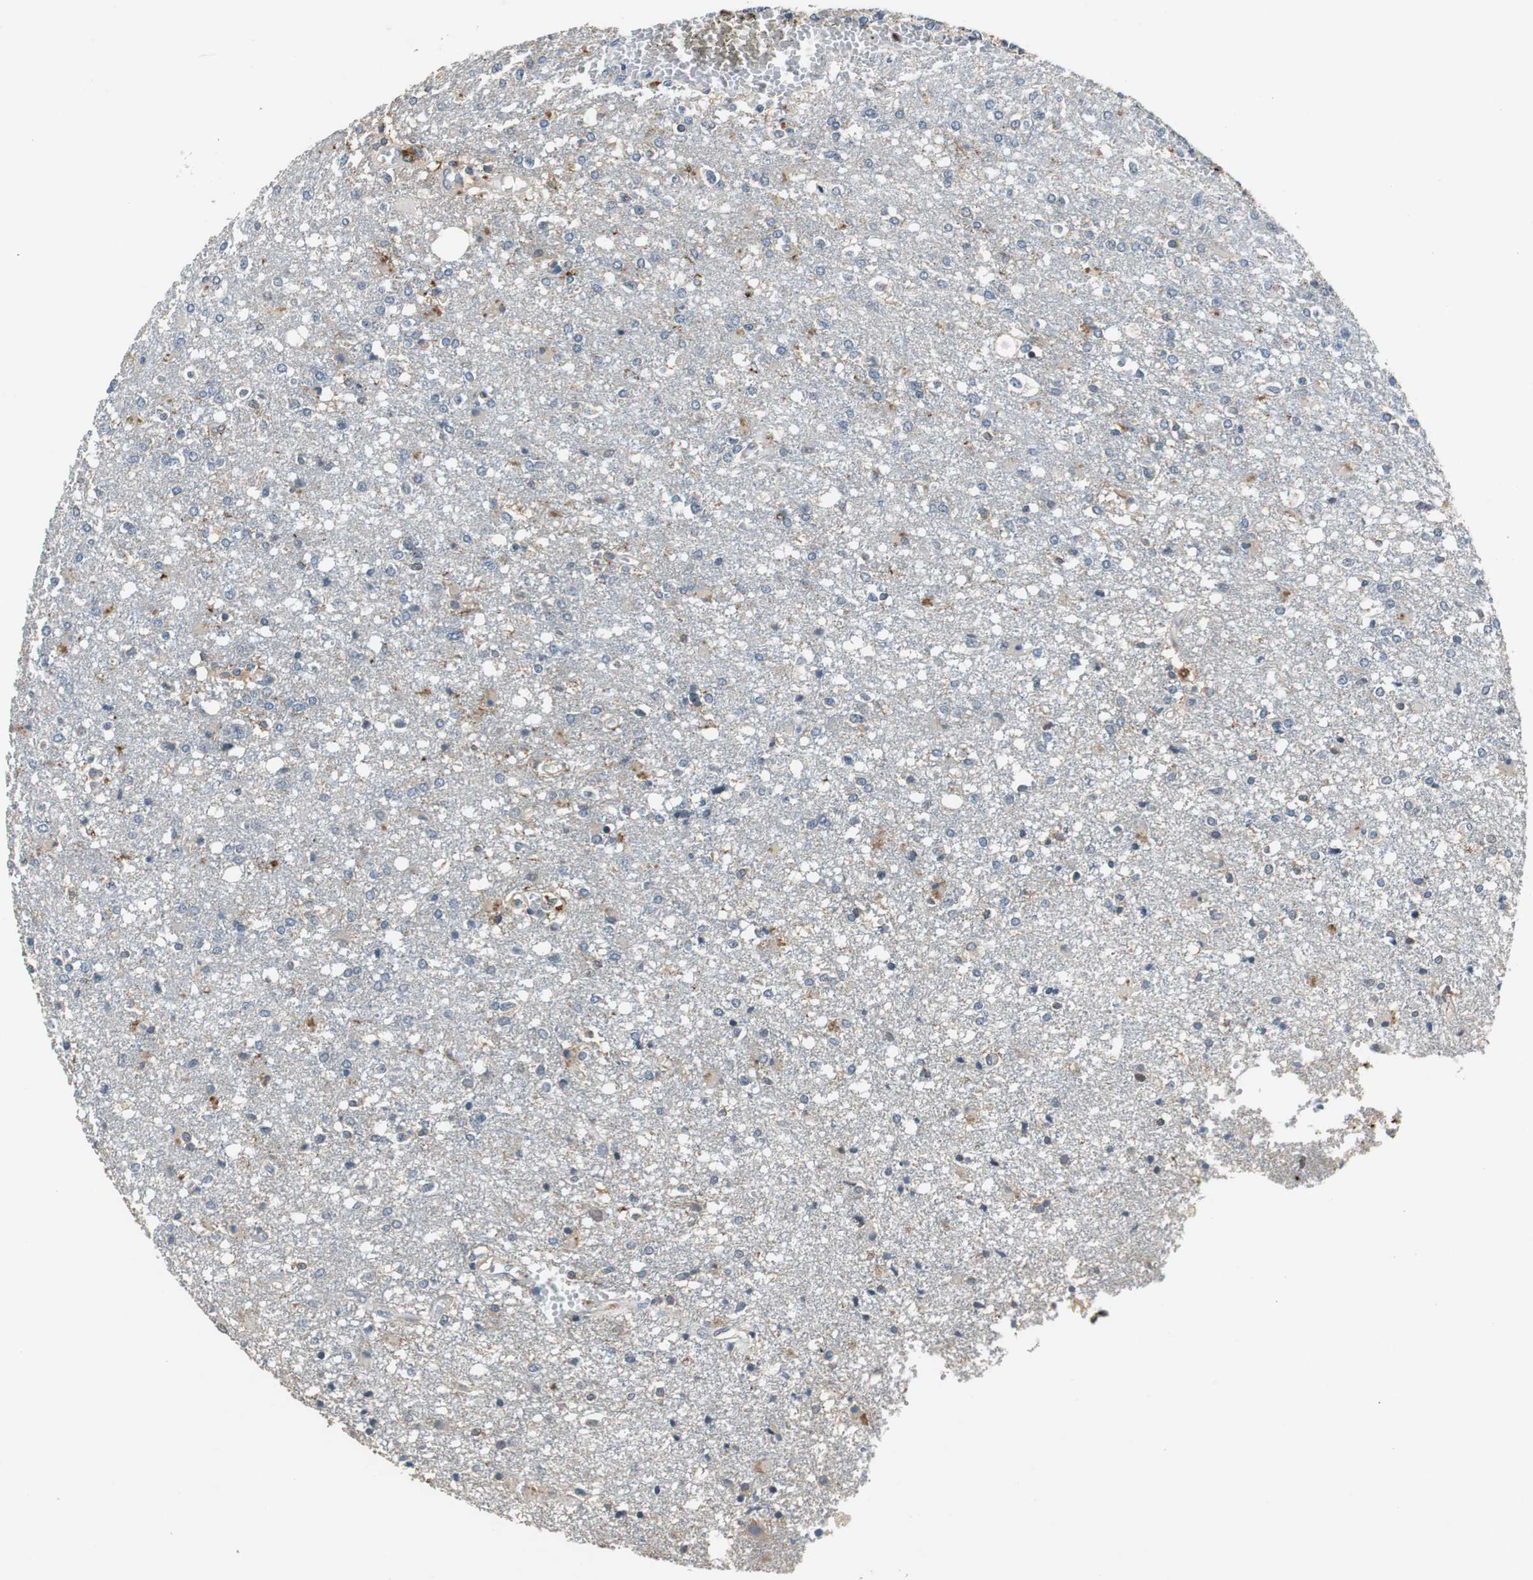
{"staining": {"intensity": "weak", "quantity": "25%-75%", "location": "cytoplasmic/membranous"}, "tissue": "glioma", "cell_type": "Tumor cells", "image_type": "cancer", "snomed": [{"axis": "morphology", "description": "Glioma, malignant, High grade"}, {"axis": "topography", "description": "Cerebral cortex"}], "caption": "The immunohistochemical stain highlights weak cytoplasmic/membranous positivity in tumor cells of malignant glioma (high-grade) tissue.", "gene": "SLC19A2", "patient": {"sex": "male", "age": 76}}